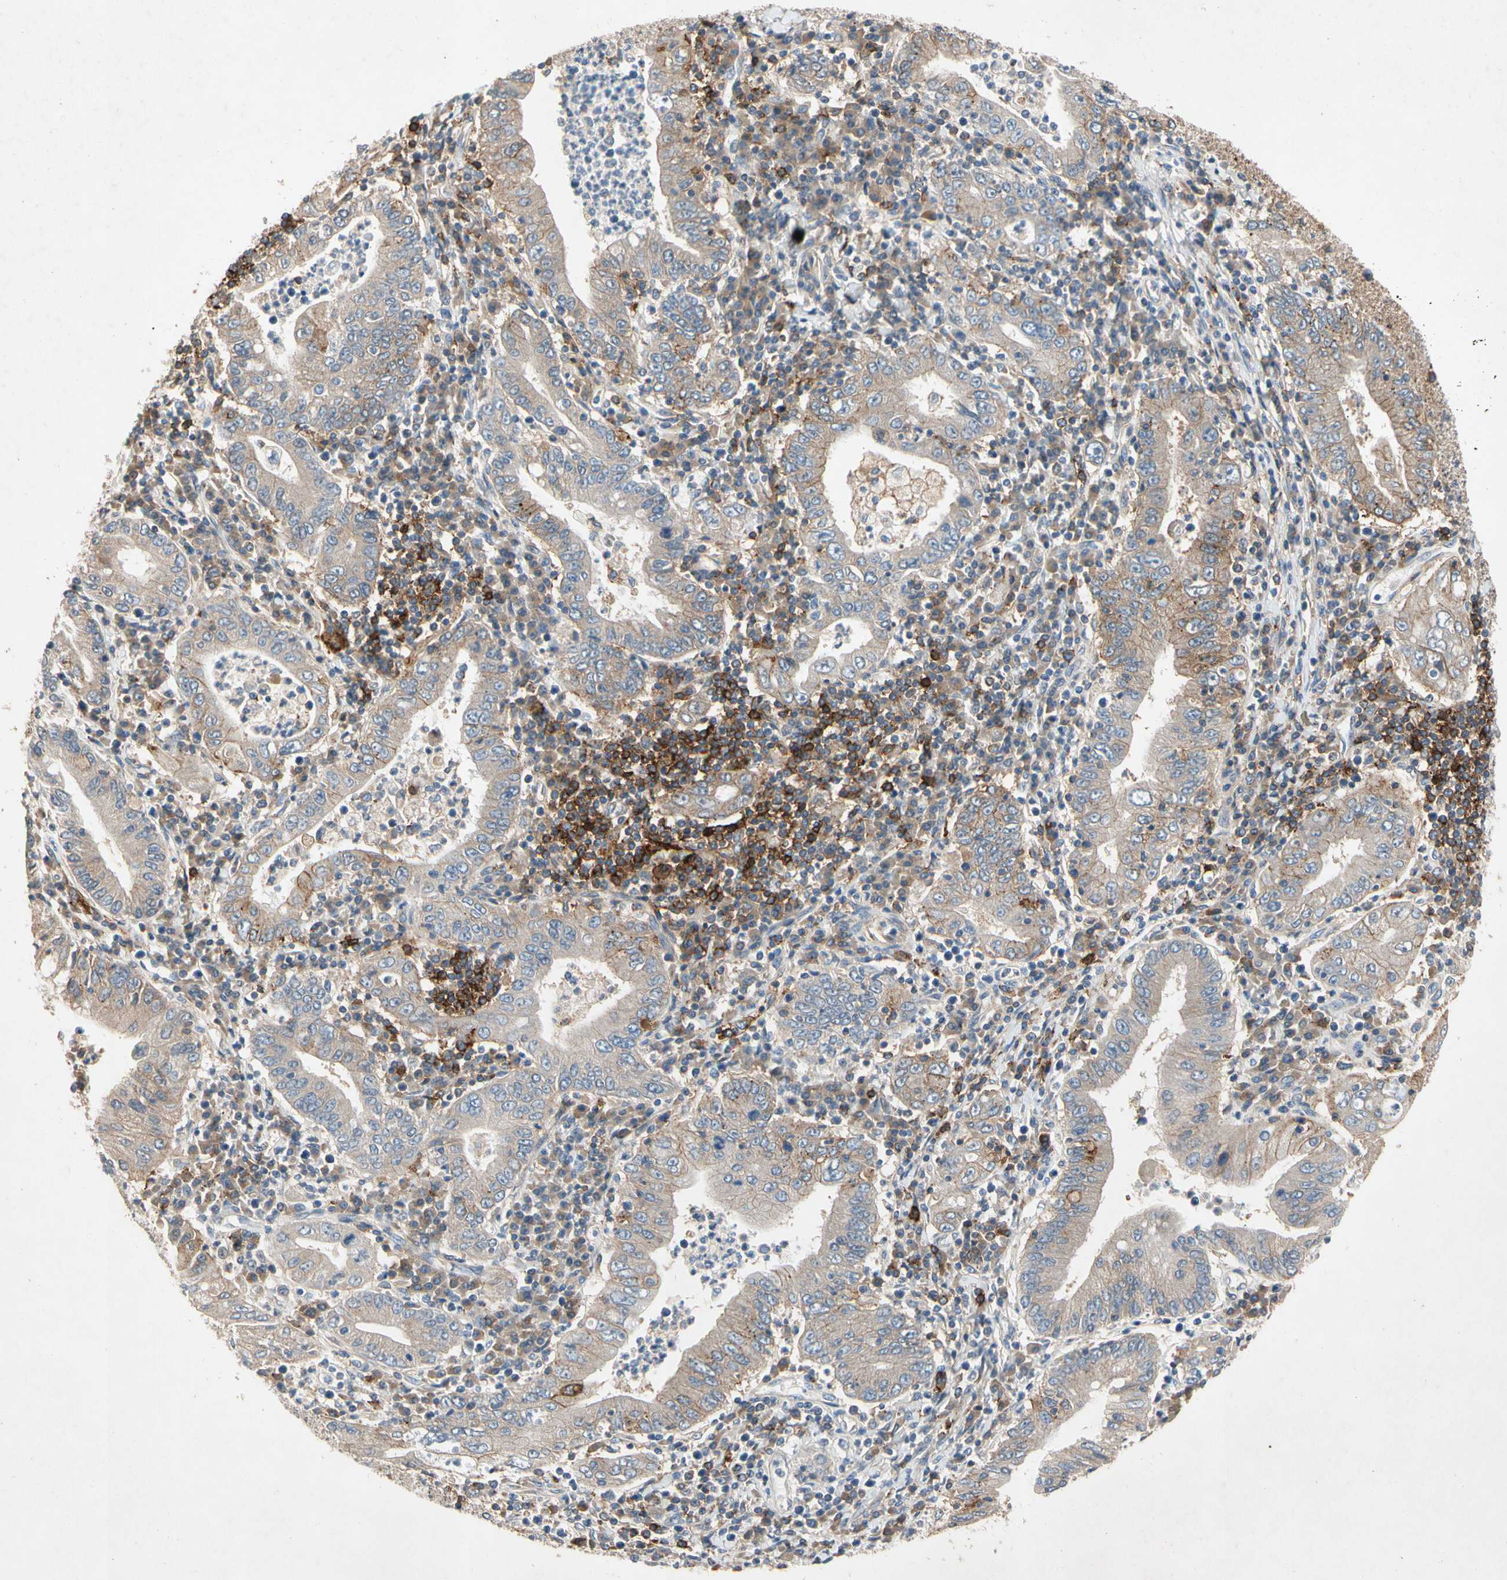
{"staining": {"intensity": "weak", "quantity": ">75%", "location": "cytoplasmic/membranous"}, "tissue": "stomach cancer", "cell_type": "Tumor cells", "image_type": "cancer", "snomed": [{"axis": "morphology", "description": "Normal tissue, NOS"}, {"axis": "morphology", "description": "Adenocarcinoma, NOS"}, {"axis": "topography", "description": "Esophagus"}, {"axis": "topography", "description": "Stomach, upper"}, {"axis": "topography", "description": "Peripheral nerve tissue"}], "caption": "Immunohistochemical staining of adenocarcinoma (stomach) displays low levels of weak cytoplasmic/membranous positivity in approximately >75% of tumor cells.", "gene": "NDFIP2", "patient": {"sex": "male", "age": 62}}